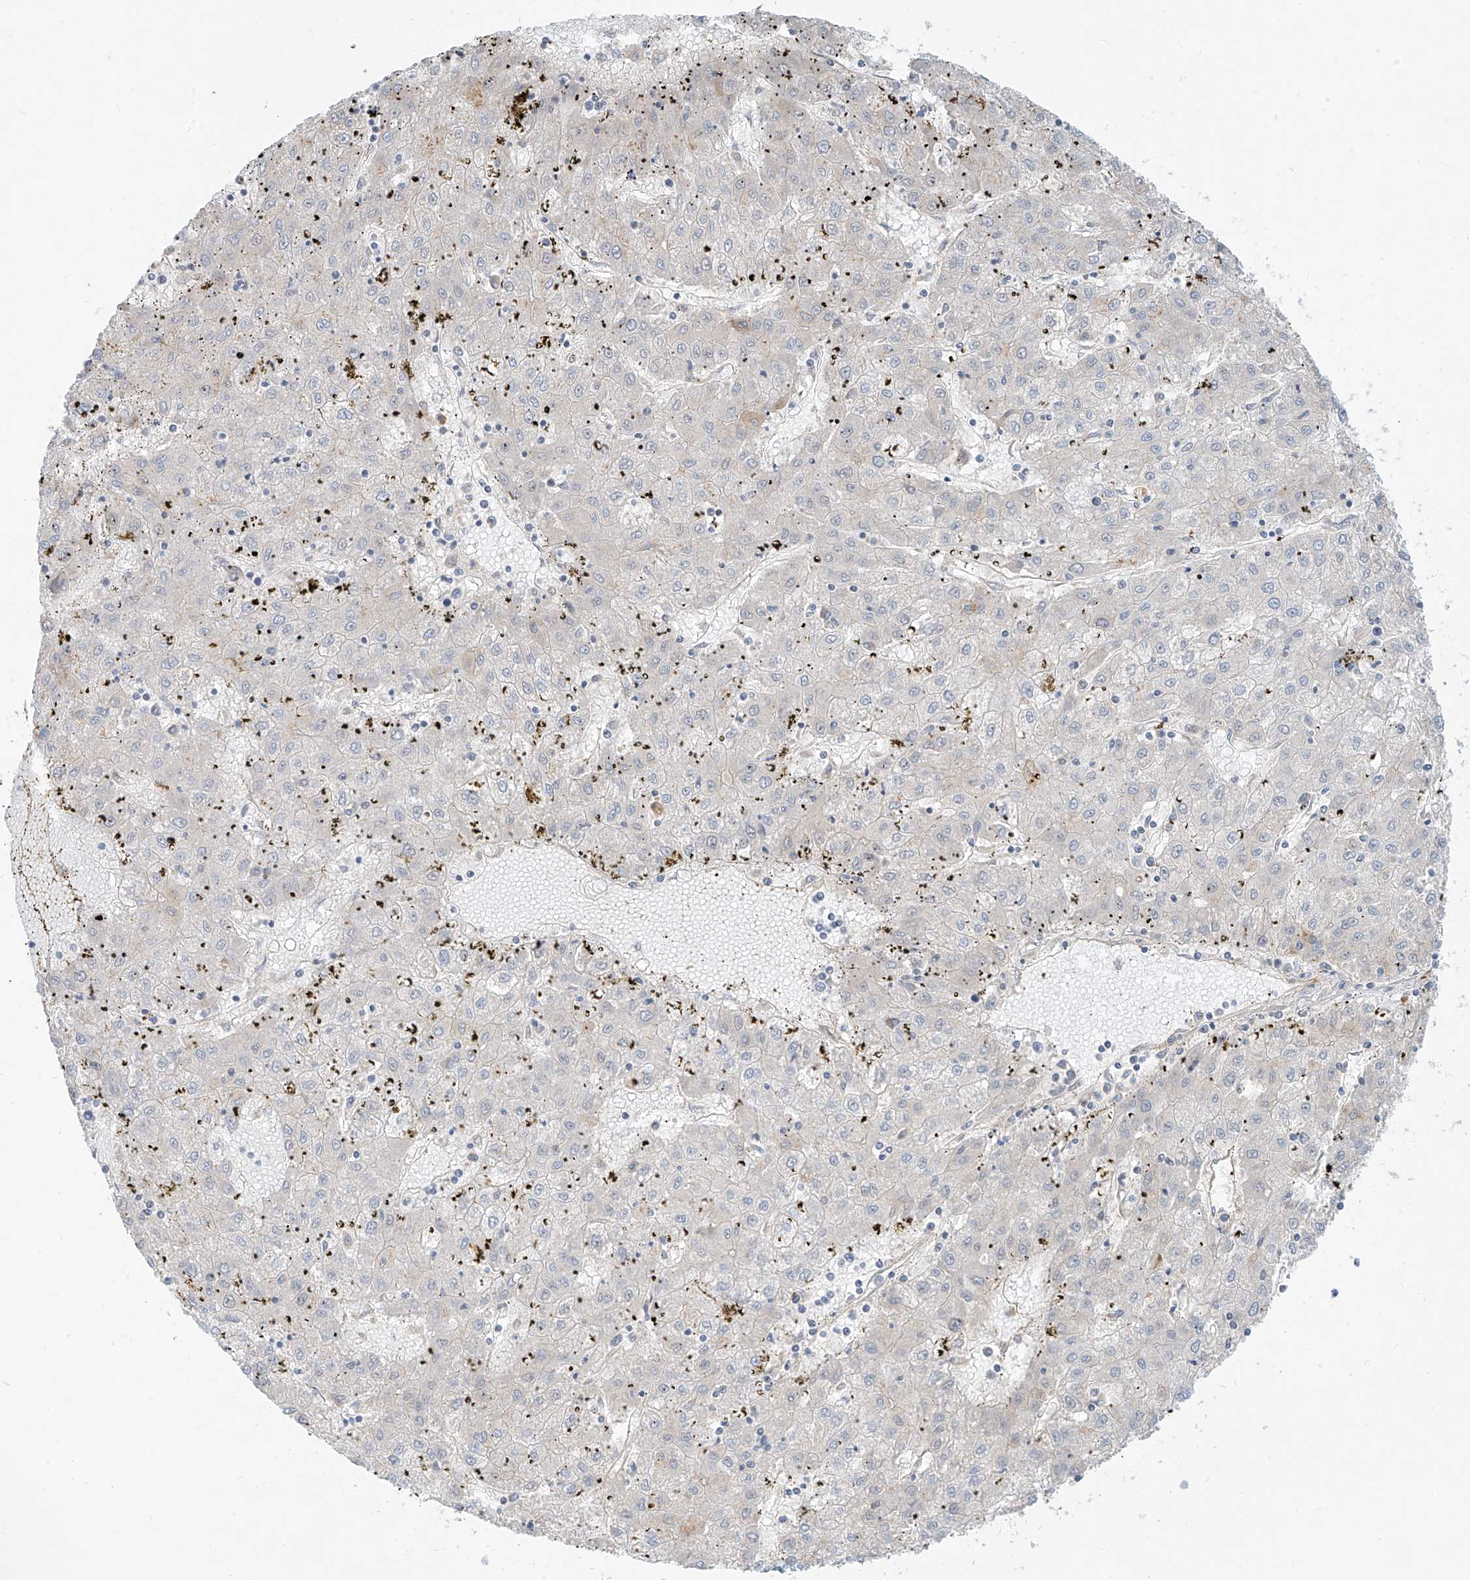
{"staining": {"intensity": "negative", "quantity": "none", "location": "none"}, "tissue": "liver cancer", "cell_type": "Tumor cells", "image_type": "cancer", "snomed": [{"axis": "morphology", "description": "Carcinoma, Hepatocellular, NOS"}, {"axis": "topography", "description": "Liver"}], "caption": "This image is of liver cancer stained with immunohistochemistry to label a protein in brown with the nuclei are counter-stained blue. There is no expression in tumor cells.", "gene": "C2orf42", "patient": {"sex": "male", "age": 72}}